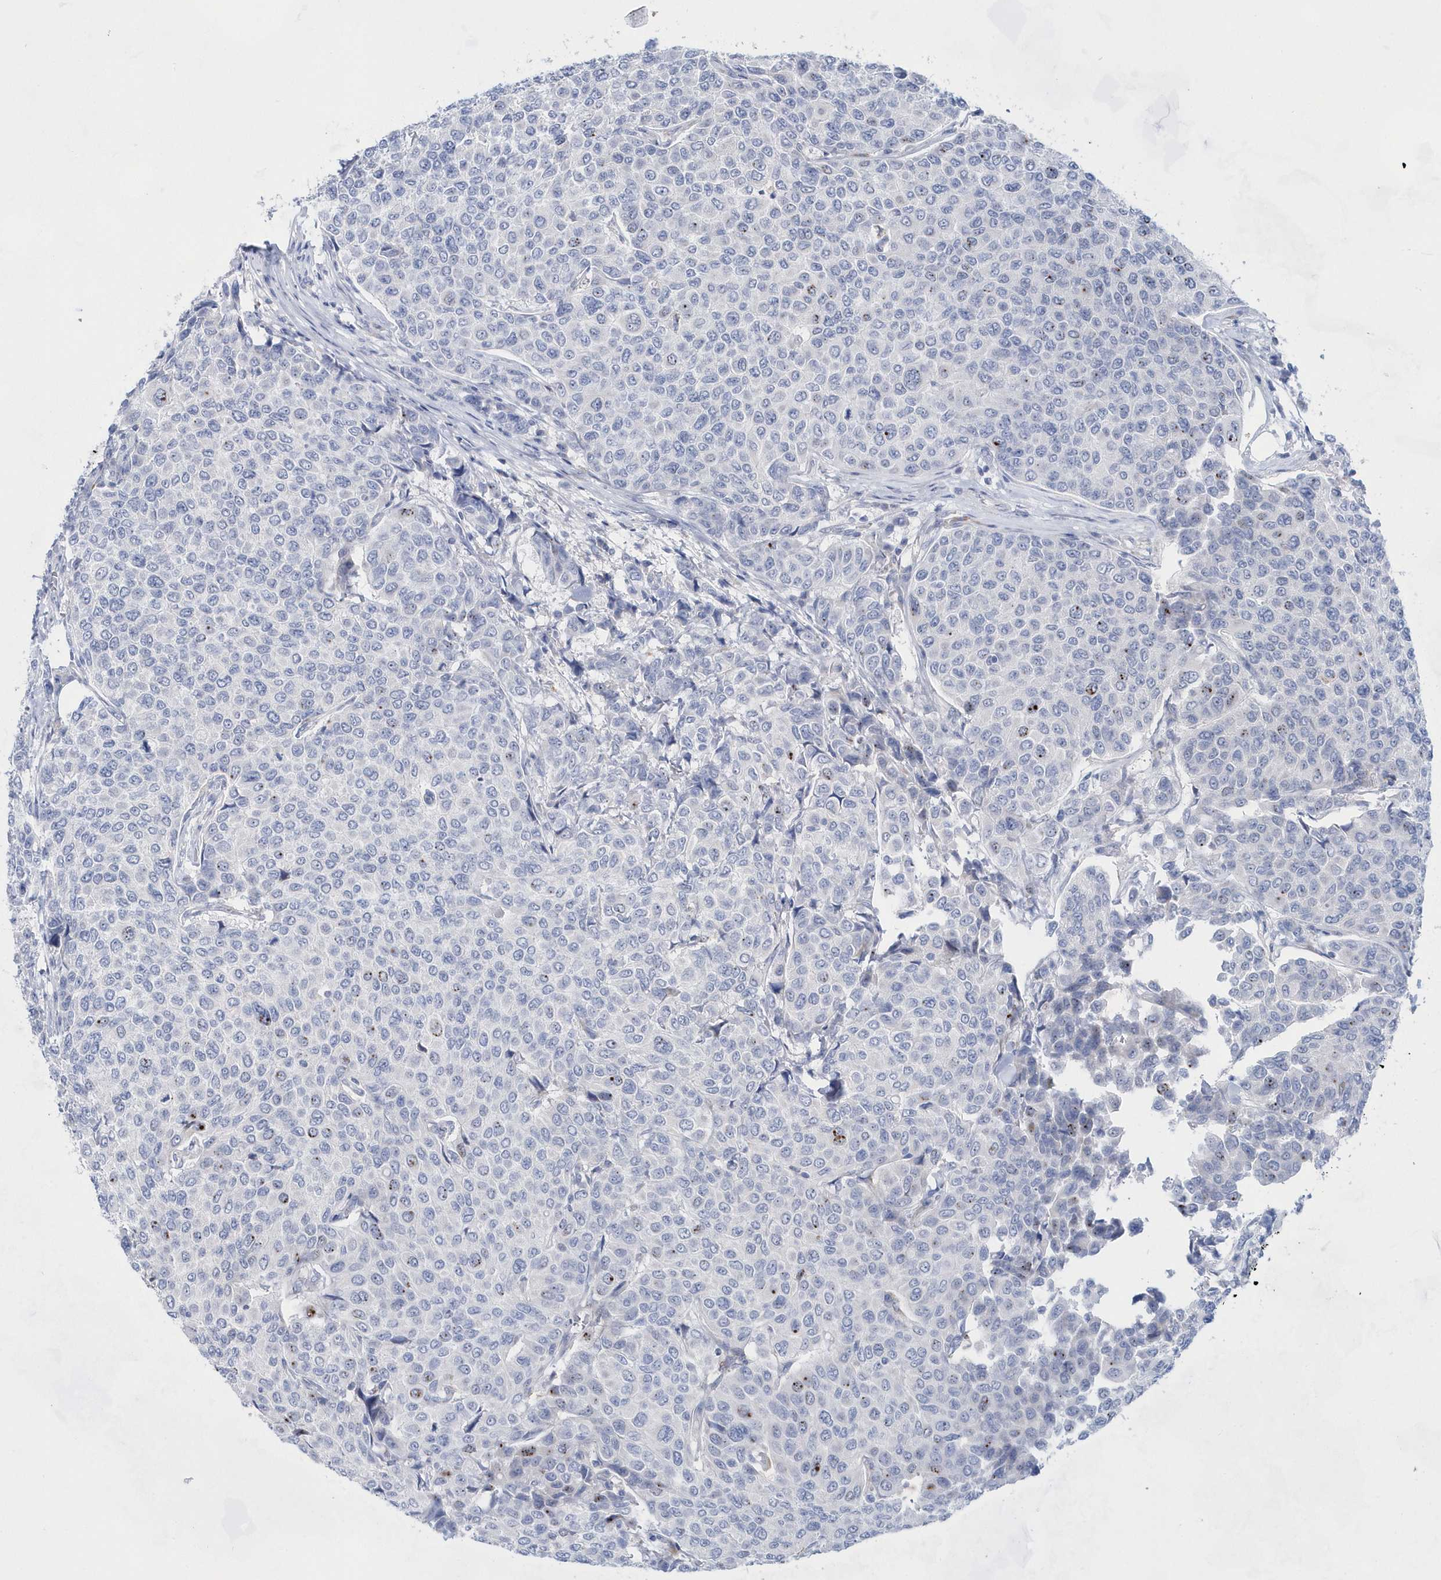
{"staining": {"intensity": "negative", "quantity": "none", "location": "none"}, "tissue": "breast cancer", "cell_type": "Tumor cells", "image_type": "cancer", "snomed": [{"axis": "morphology", "description": "Duct carcinoma"}, {"axis": "topography", "description": "Breast"}], "caption": "A micrograph of breast cancer stained for a protein shows no brown staining in tumor cells.", "gene": "BDH2", "patient": {"sex": "female", "age": 55}}